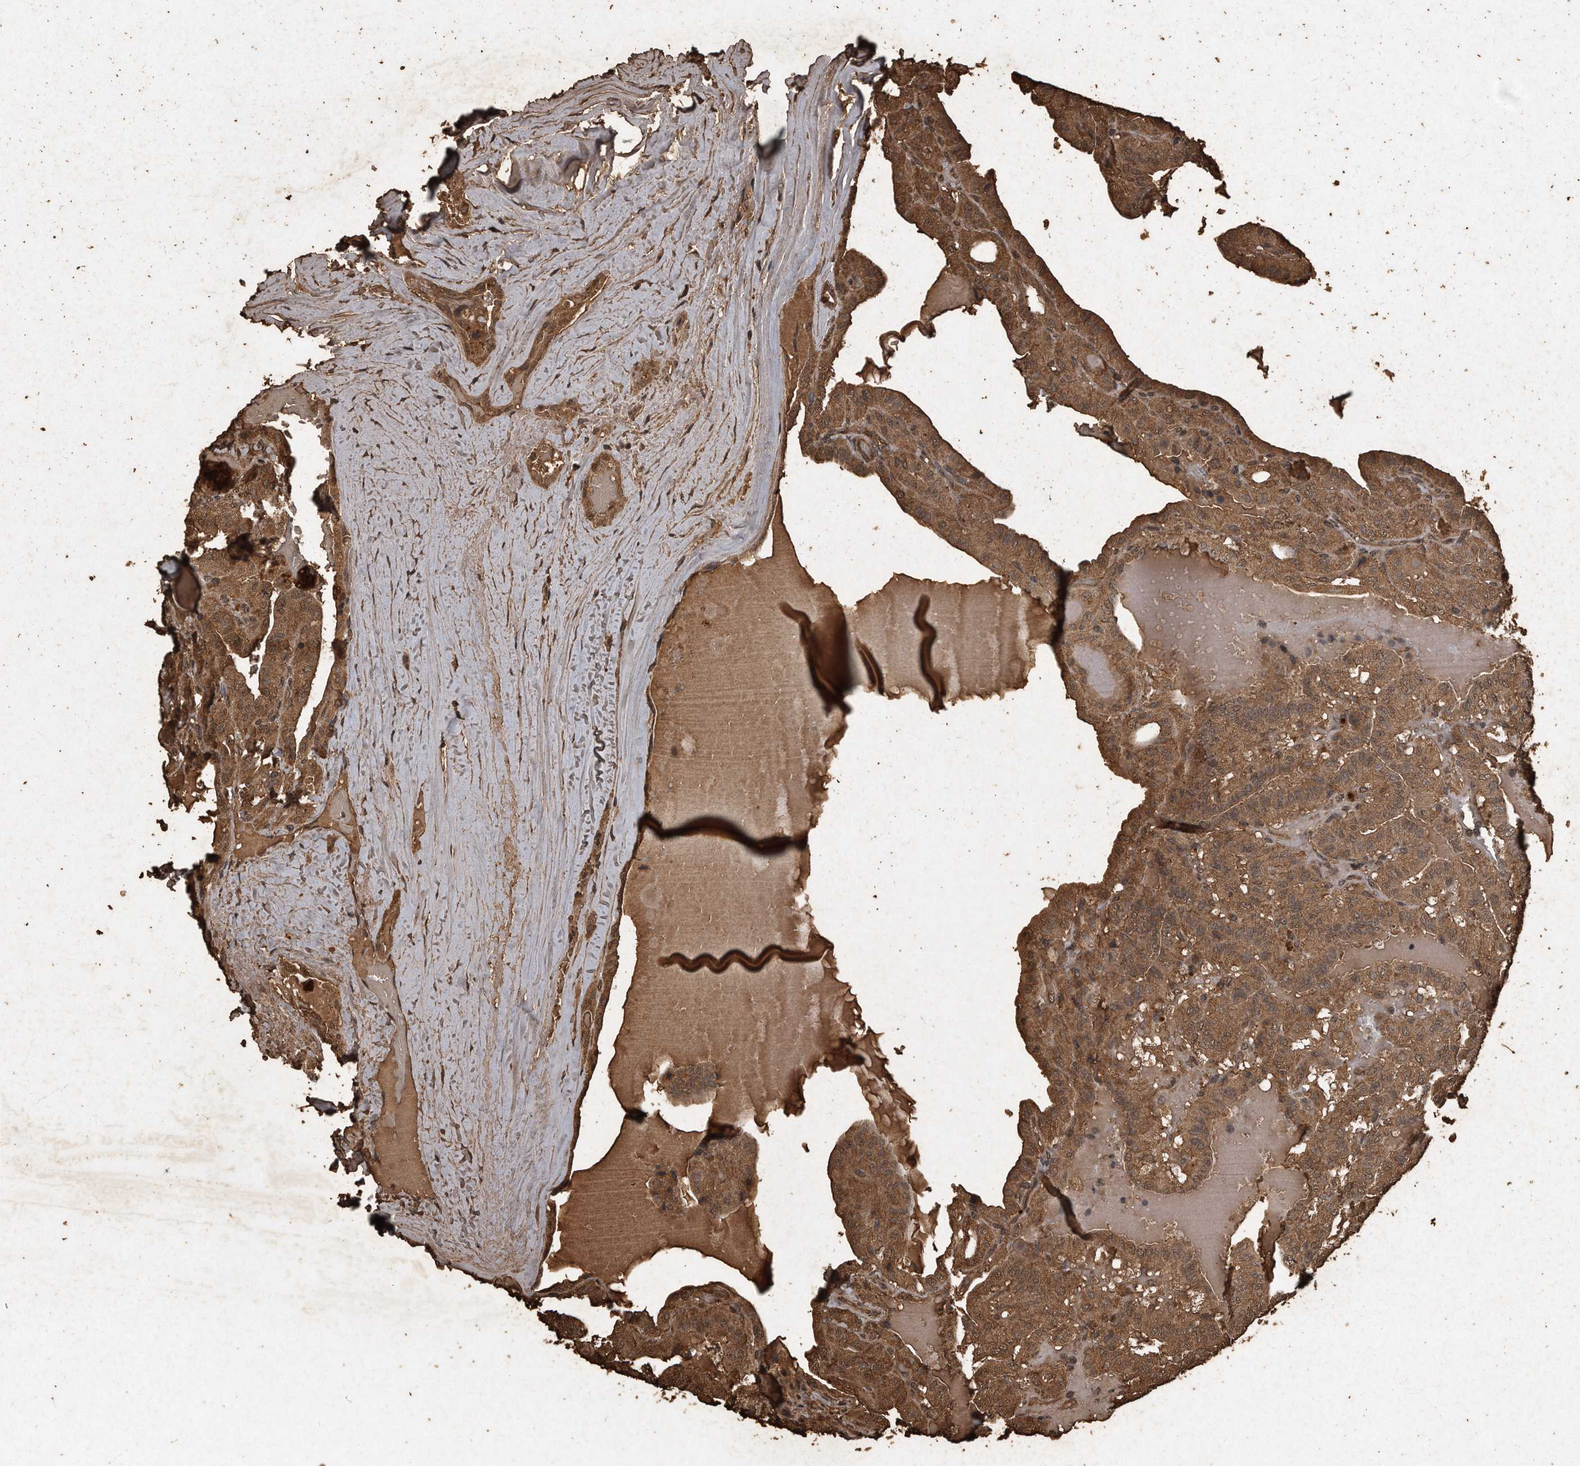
{"staining": {"intensity": "moderate", "quantity": ">75%", "location": "cytoplasmic/membranous"}, "tissue": "head and neck cancer", "cell_type": "Tumor cells", "image_type": "cancer", "snomed": [{"axis": "morphology", "description": "Squamous cell carcinoma, NOS"}, {"axis": "topography", "description": "Oral tissue"}, {"axis": "topography", "description": "Head-Neck"}], "caption": "Moderate cytoplasmic/membranous protein positivity is identified in approximately >75% of tumor cells in head and neck cancer (squamous cell carcinoma).", "gene": "CFLAR", "patient": {"sex": "female", "age": 50}}